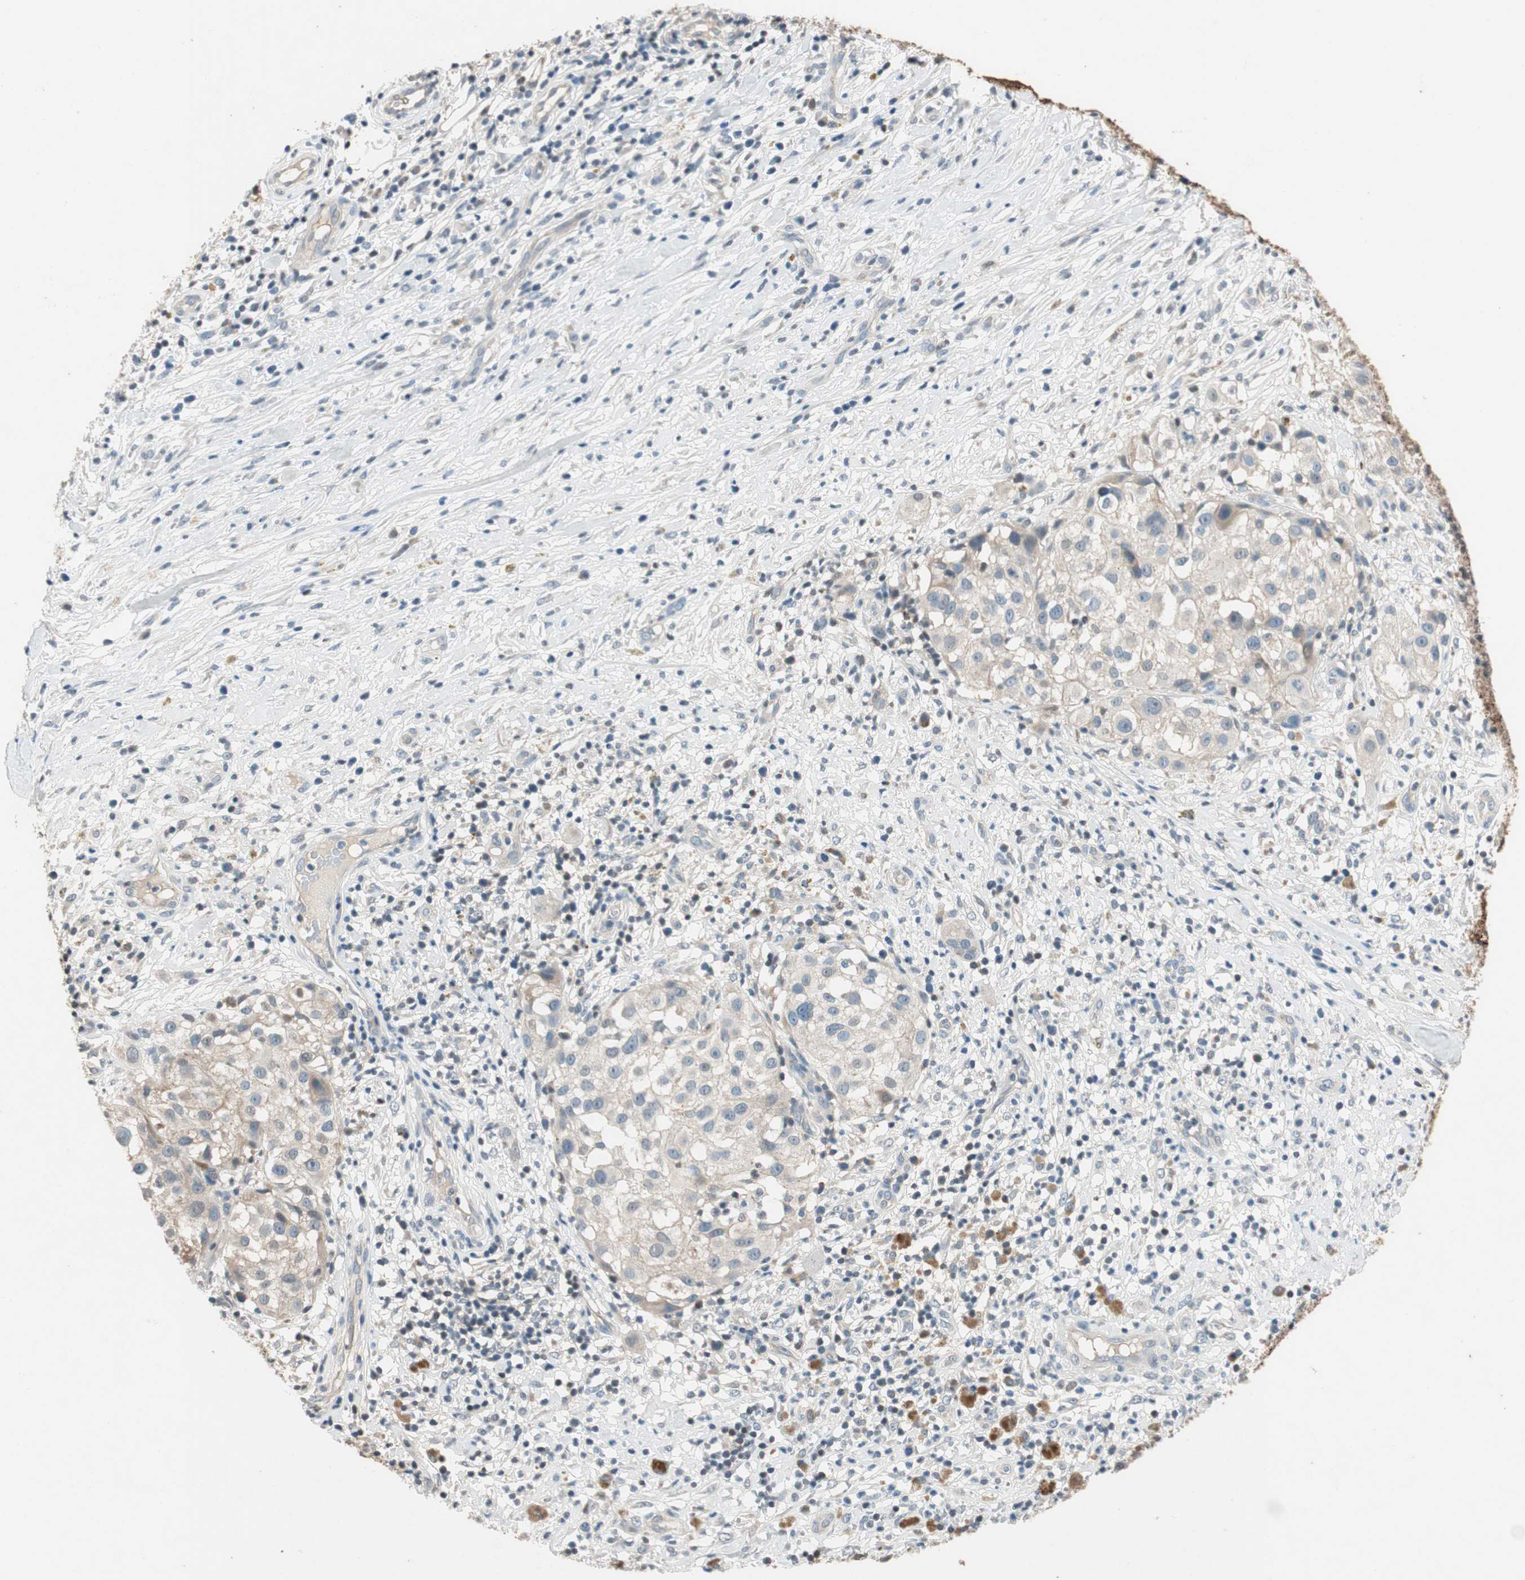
{"staining": {"intensity": "negative", "quantity": "none", "location": "none"}, "tissue": "melanoma", "cell_type": "Tumor cells", "image_type": "cancer", "snomed": [{"axis": "morphology", "description": "Necrosis, NOS"}, {"axis": "morphology", "description": "Malignant melanoma, NOS"}, {"axis": "topography", "description": "Skin"}], "caption": "Malignant melanoma was stained to show a protein in brown. There is no significant expression in tumor cells. (Stains: DAB (3,3'-diaminobenzidine) immunohistochemistry with hematoxylin counter stain, Microscopy: brightfield microscopy at high magnification).", "gene": "SERPINB5", "patient": {"sex": "female", "age": 87}}